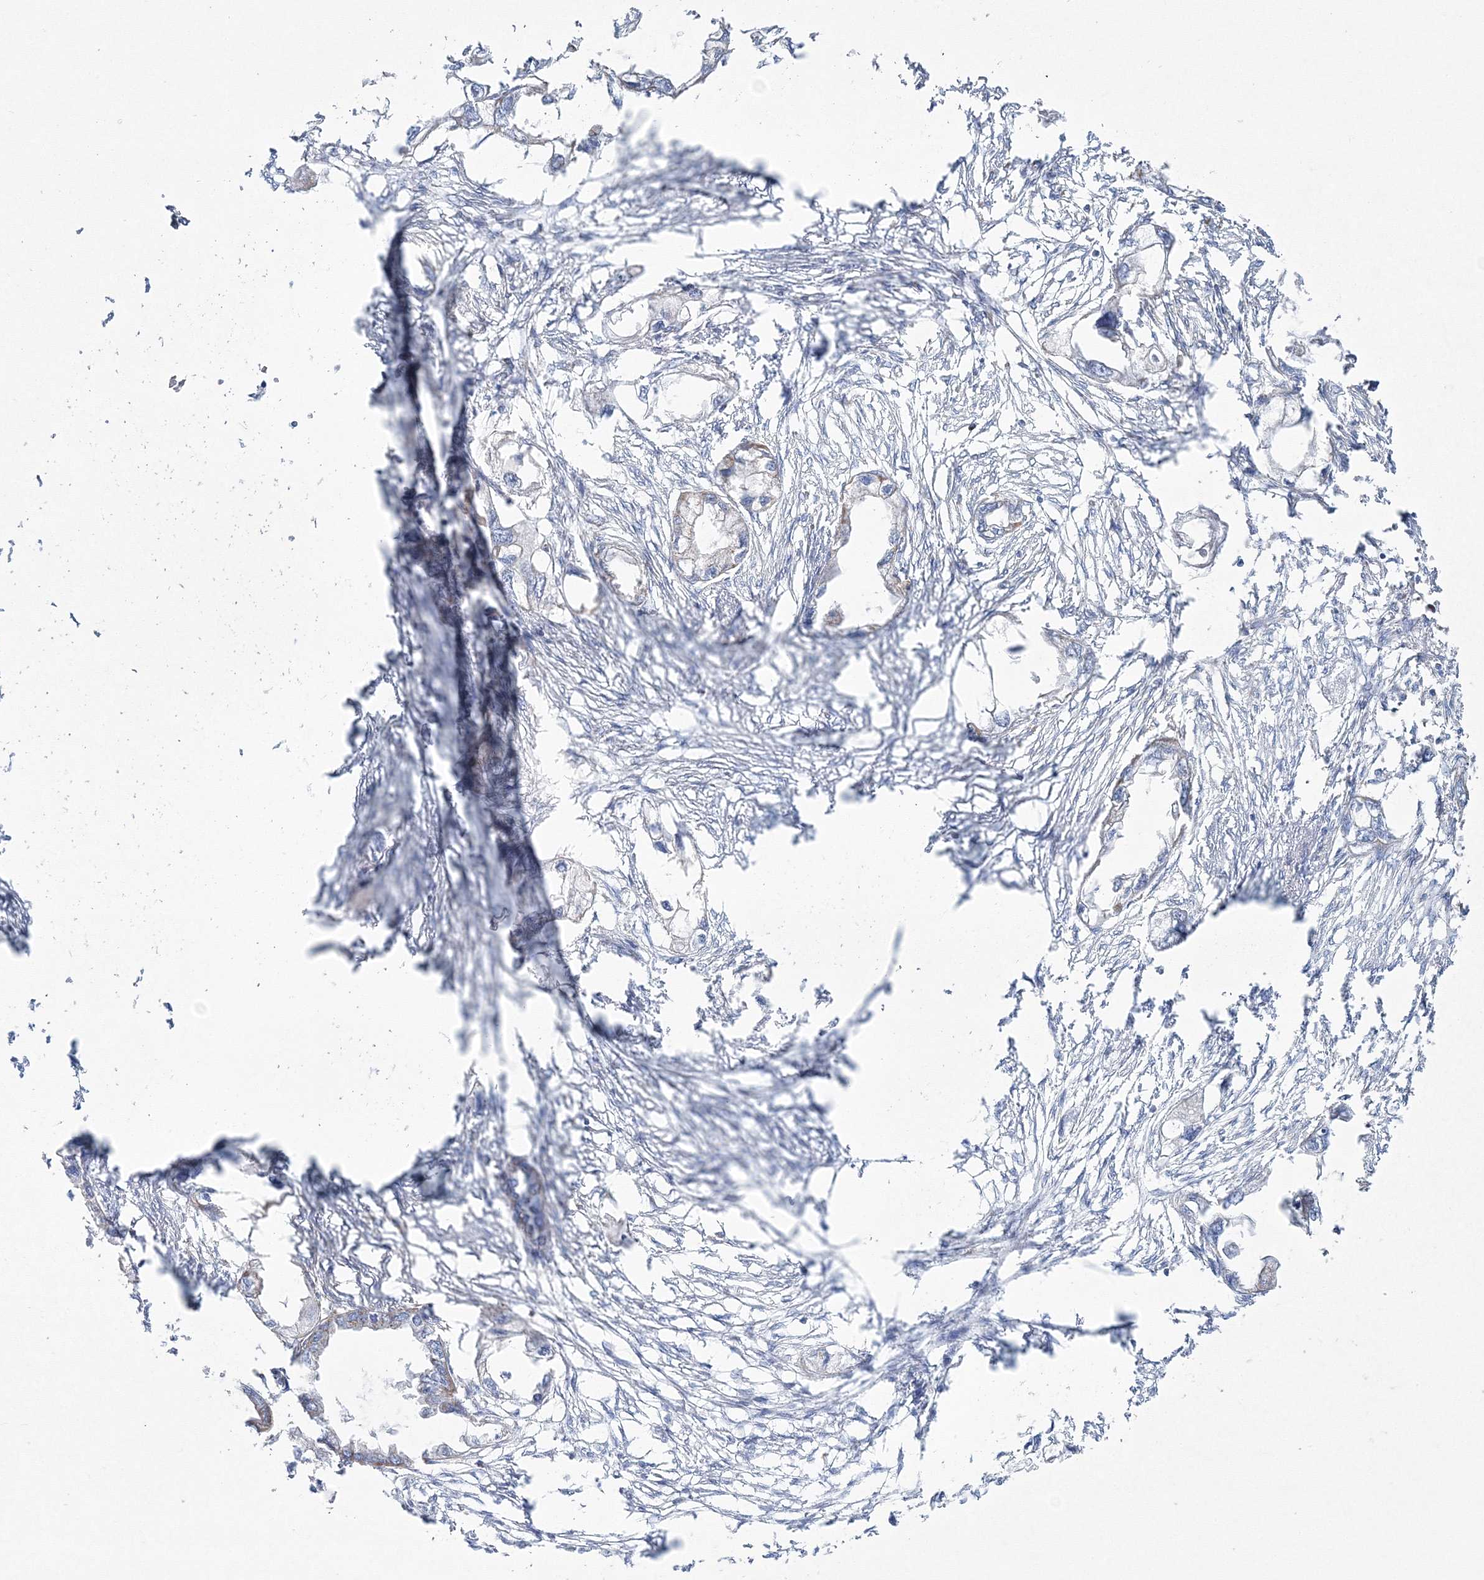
{"staining": {"intensity": "weak", "quantity": "<25%", "location": "cytoplasmic/membranous"}, "tissue": "endometrial cancer", "cell_type": "Tumor cells", "image_type": "cancer", "snomed": [{"axis": "morphology", "description": "Adenocarcinoma, NOS"}, {"axis": "morphology", "description": "Adenocarcinoma, metastatic, NOS"}, {"axis": "topography", "description": "Adipose tissue"}, {"axis": "topography", "description": "Endometrium"}], "caption": "Histopathology image shows no protein expression in tumor cells of endometrial adenocarcinoma tissue. Brightfield microscopy of IHC stained with DAB (3,3'-diaminobenzidine) (brown) and hematoxylin (blue), captured at high magnification.", "gene": "HIBCH", "patient": {"sex": "female", "age": 67}}